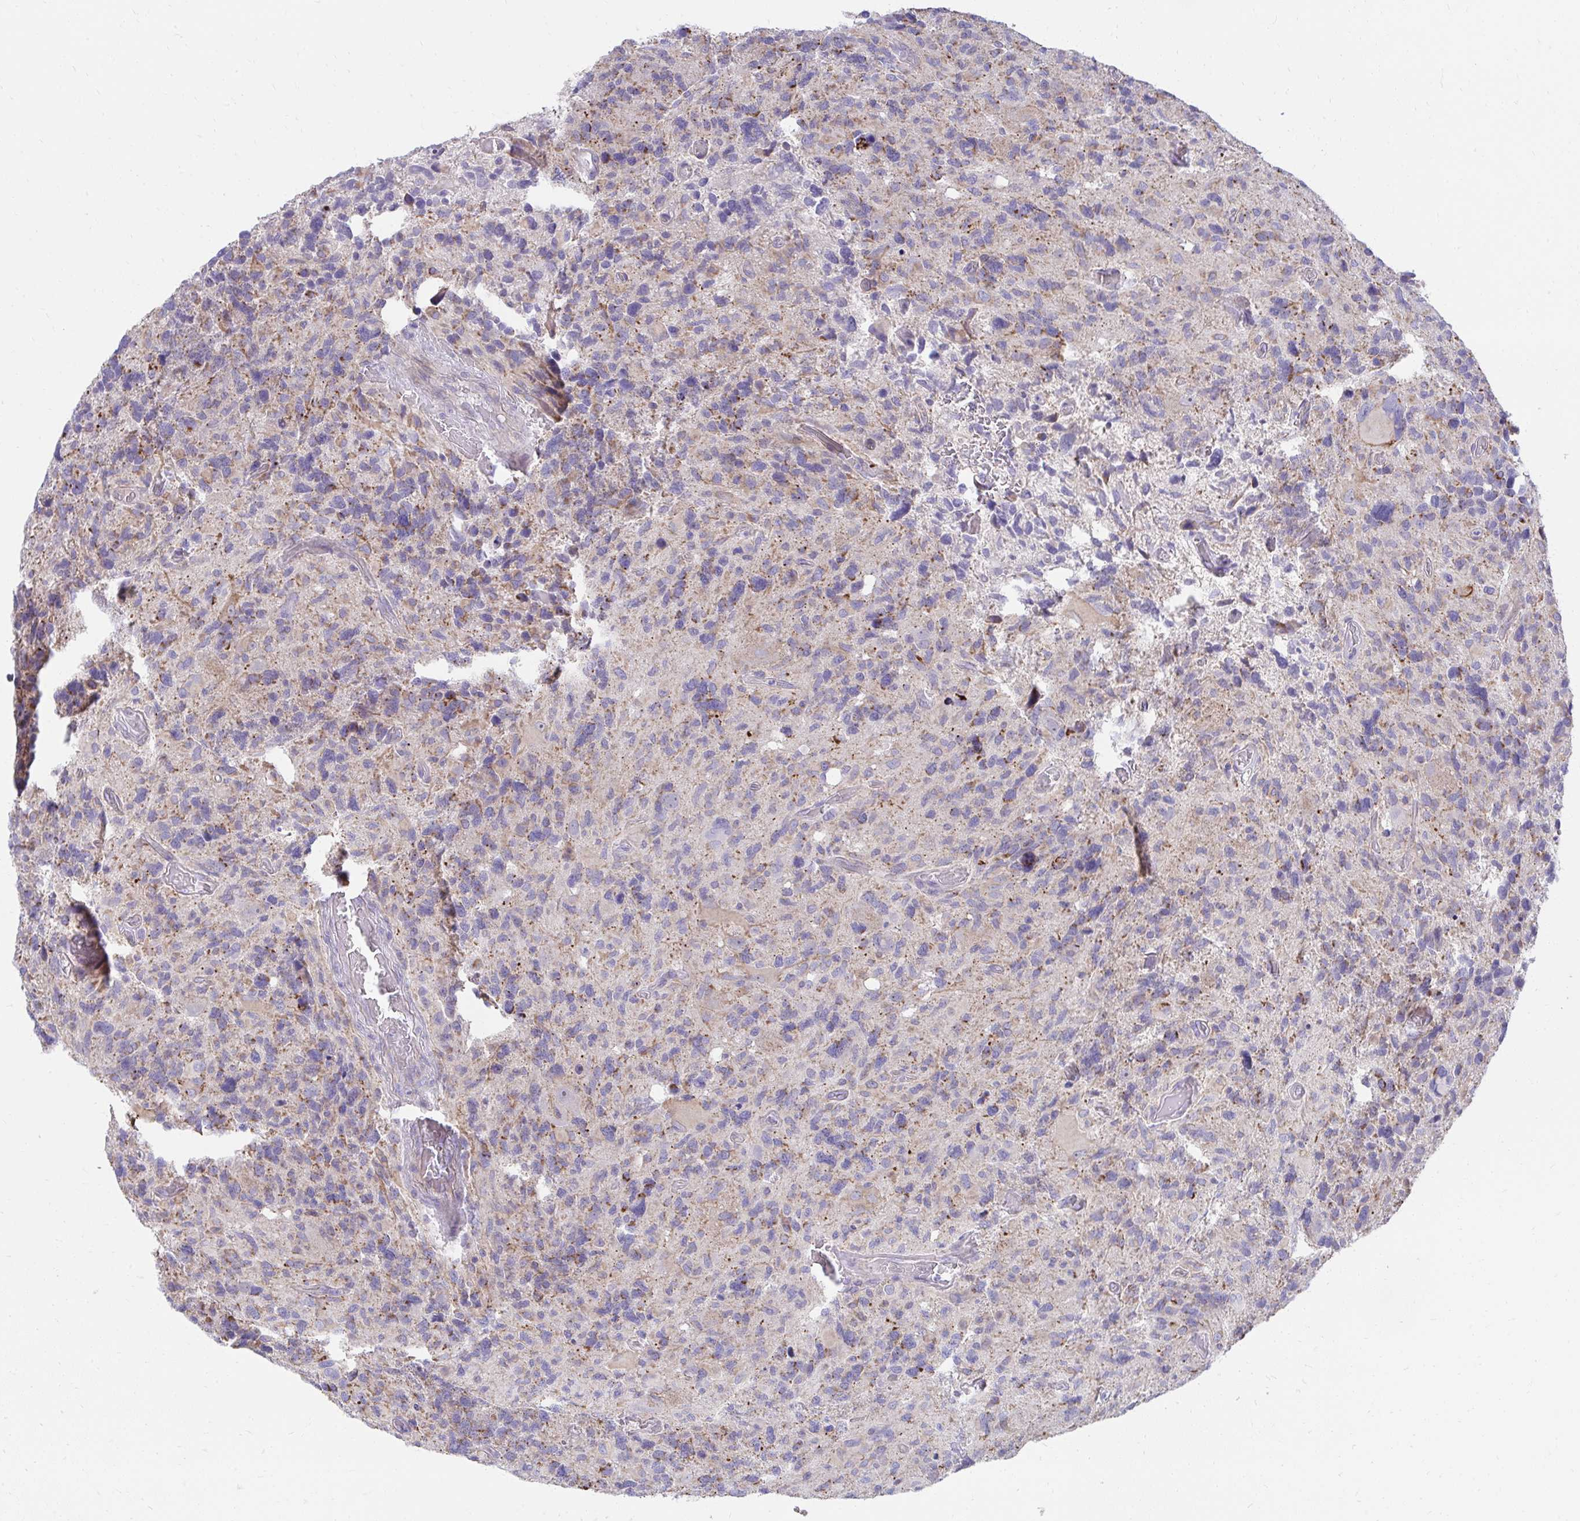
{"staining": {"intensity": "moderate", "quantity": "<25%", "location": "cytoplasmic/membranous"}, "tissue": "glioma", "cell_type": "Tumor cells", "image_type": "cancer", "snomed": [{"axis": "morphology", "description": "Glioma, malignant, High grade"}, {"axis": "topography", "description": "Brain"}], "caption": "Immunohistochemical staining of human malignant glioma (high-grade) exhibits moderate cytoplasmic/membranous protein staining in about <25% of tumor cells.", "gene": "PRRG3", "patient": {"sex": "male", "age": 49}}